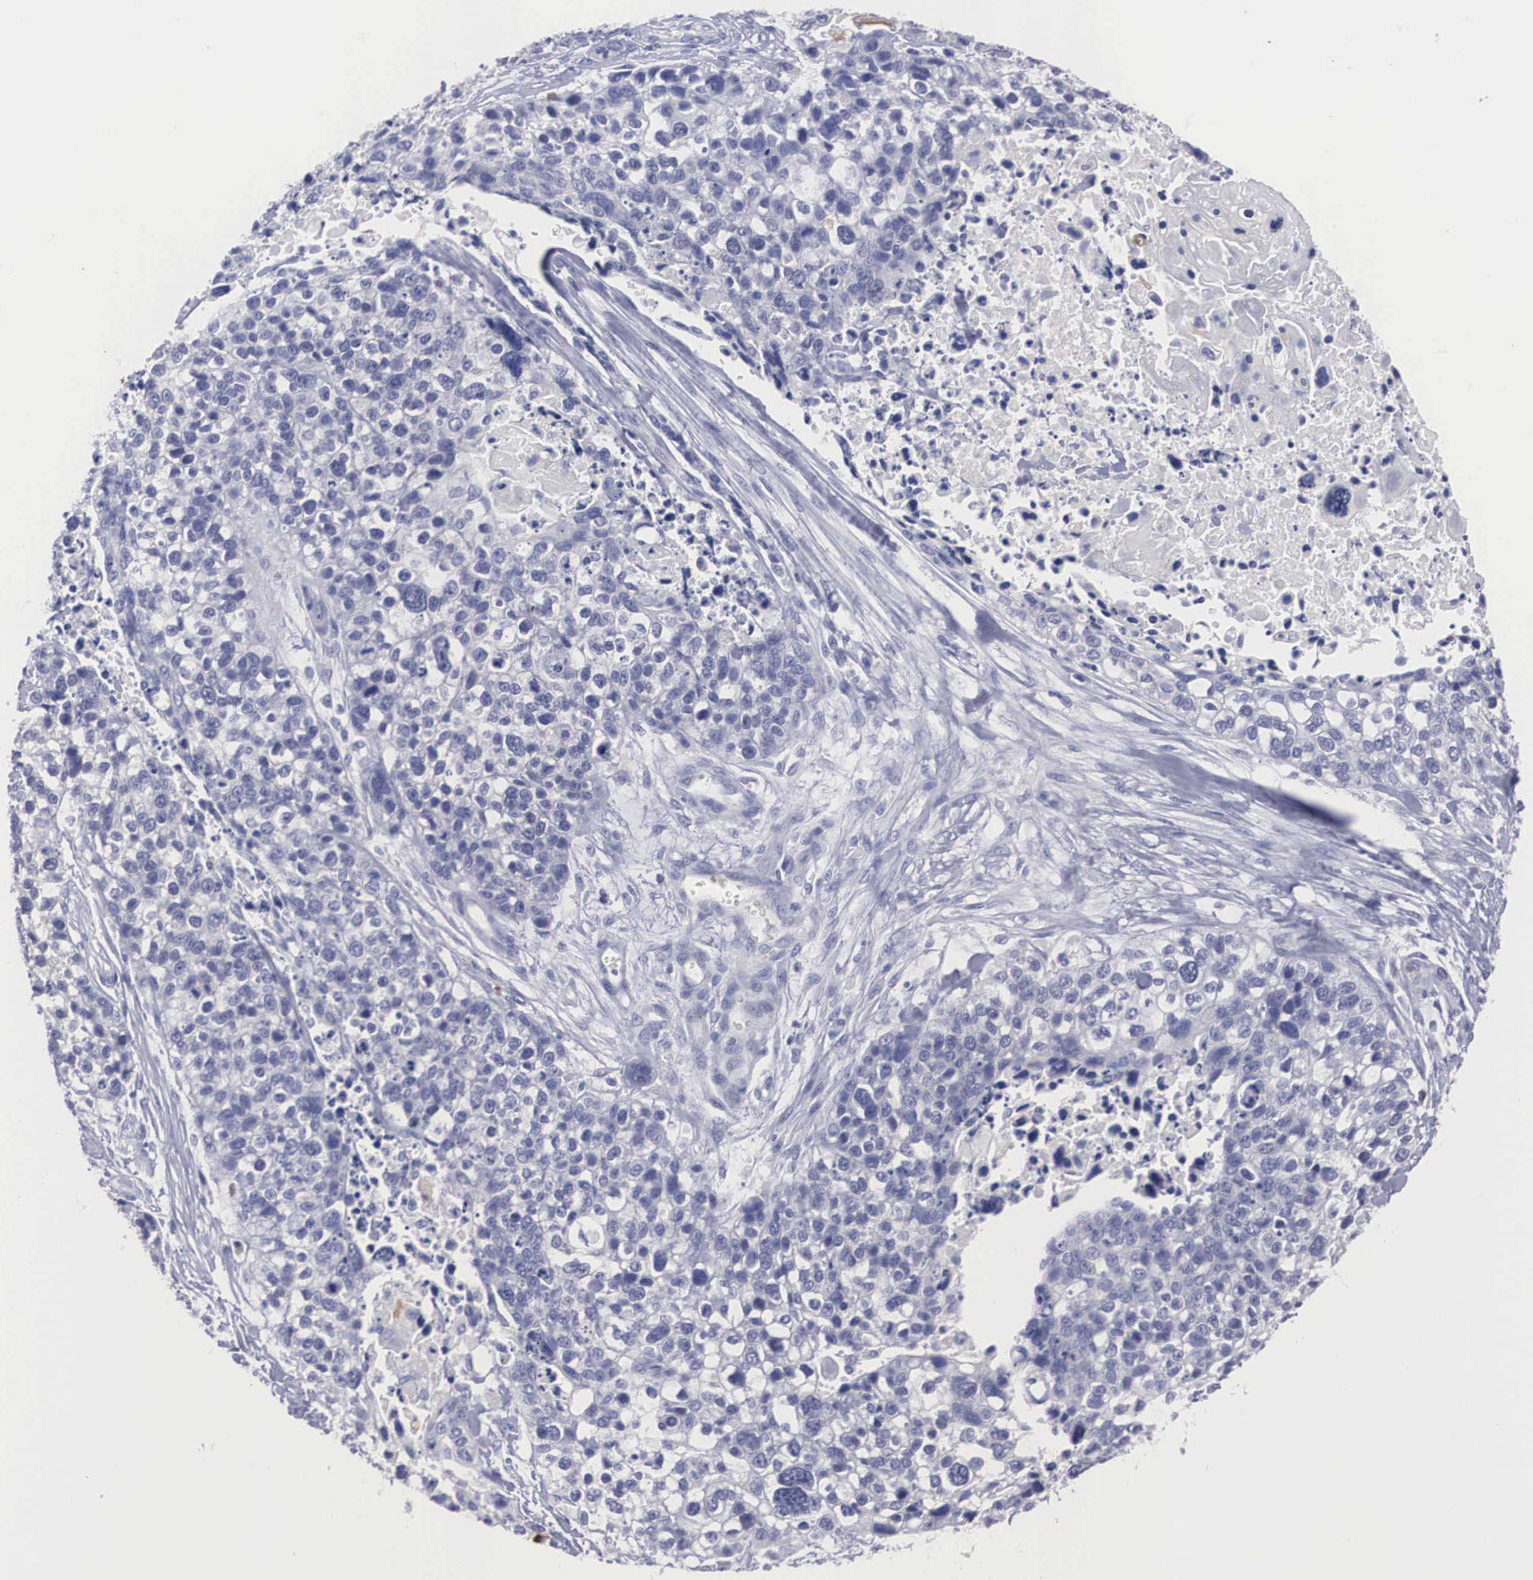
{"staining": {"intensity": "negative", "quantity": "none", "location": "none"}, "tissue": "lung cancer", "cell_type": "Tumor cells", "image_type": "cancer", "snomed": [{"axis": "morphology", "description": "Squamous cell carcinoma, NOS"}, {"axis": "topography", "description": "Lymph node"}, {"axis": "topography", "description": "Lung"}], "caption": "Lung squamous cell carcinoma stained for a protein using immunohistochemistry (IHC) demonstrates no positivity tumor cells.", "gene": "REPS2", "patient": {"sex": "male", "age": 74}}